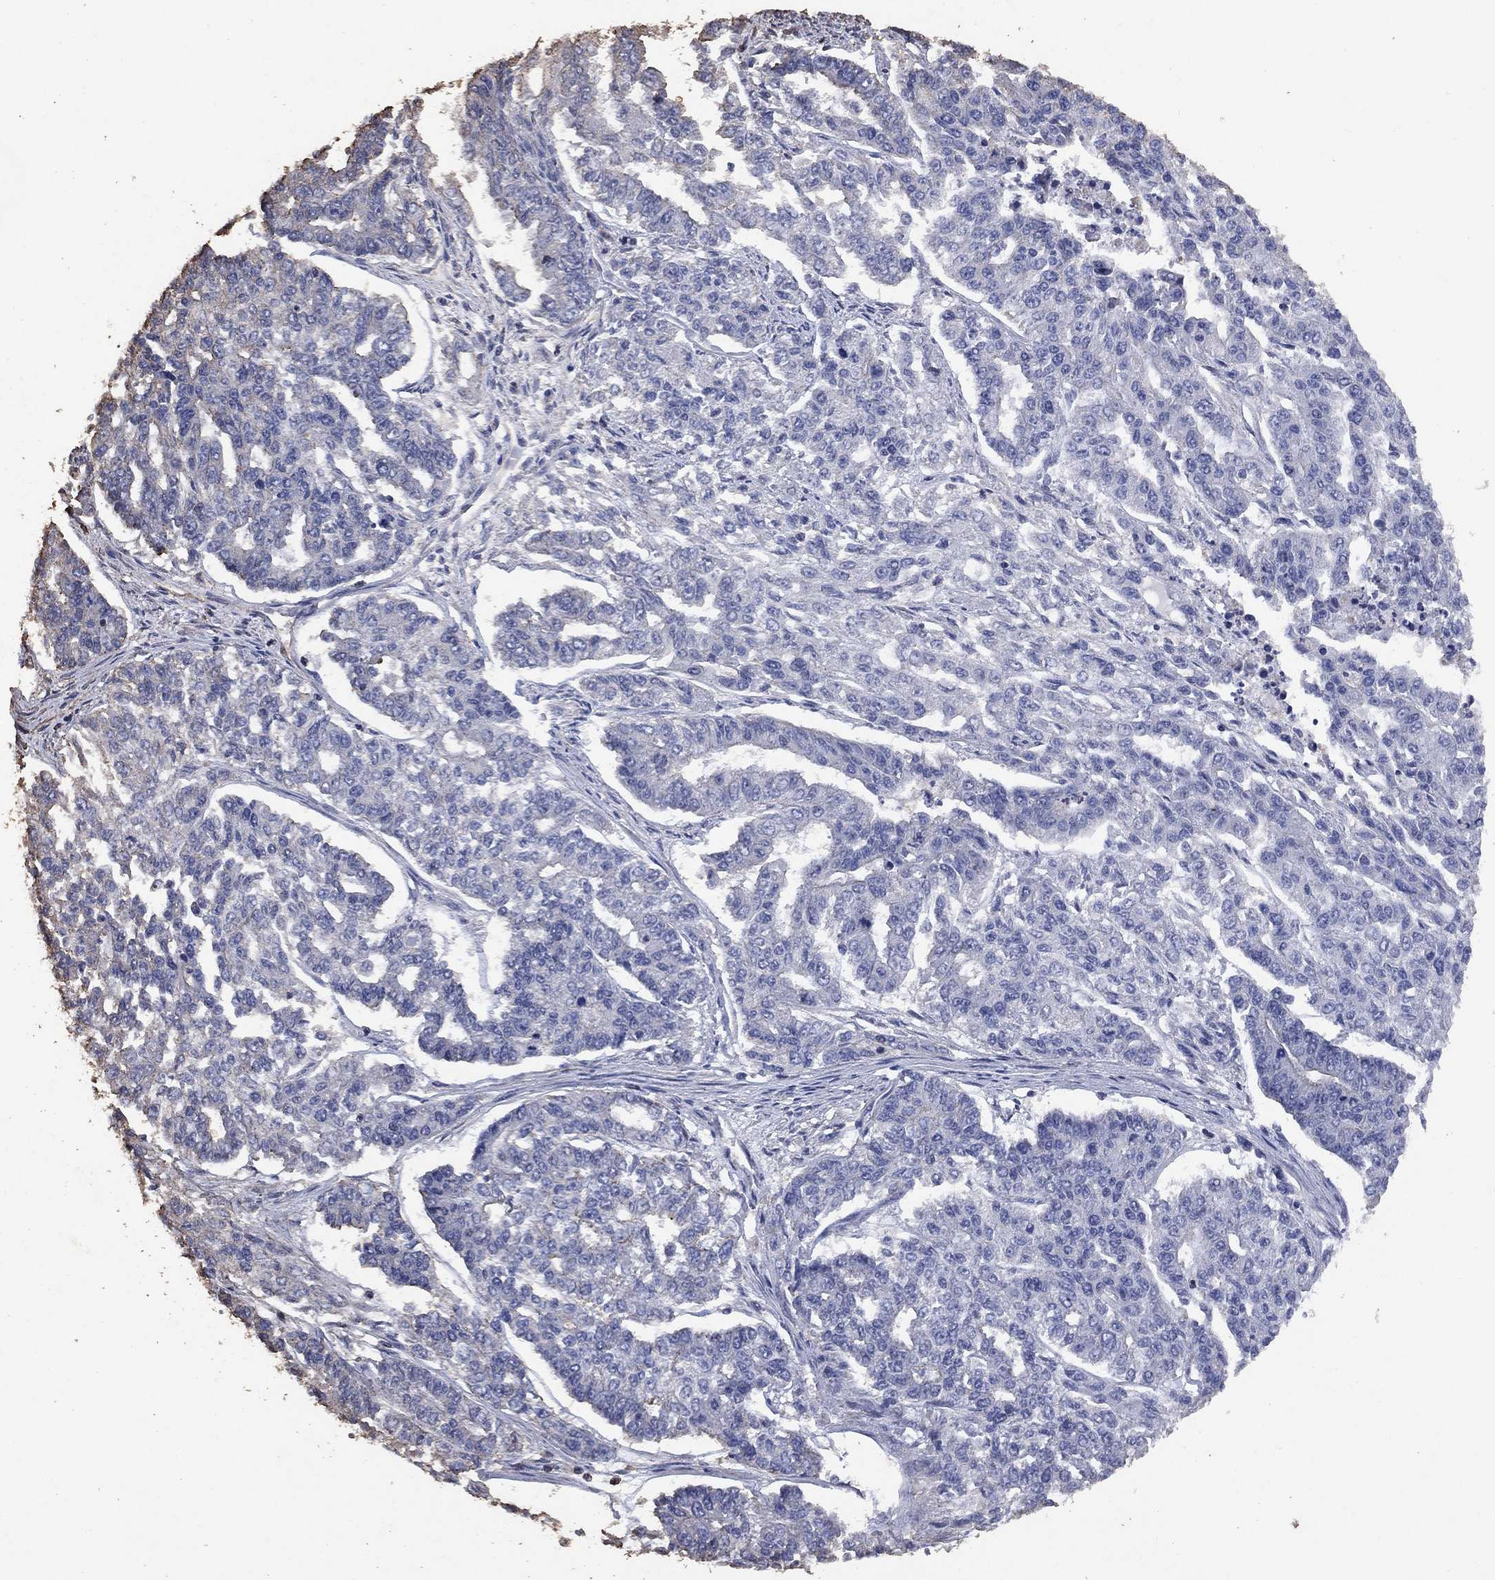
{"staining": {"intensity": "negative", "quantity": "none", "location": "none"}, "tissue": "endometrial cancer", "cell_type": "Tumor cells", "image_type": "cancer", "snomed": [{"axis": "morphology", "description": "Adenocarcinoma, NOS"}, {"axis": "topography", "description": "Uterus"}], "caption": "Tumor cells show no significant protein staining in endometrial cancer.", "gene": "ADPRHL1", "patient": {"sex": "female", "age": 59}}